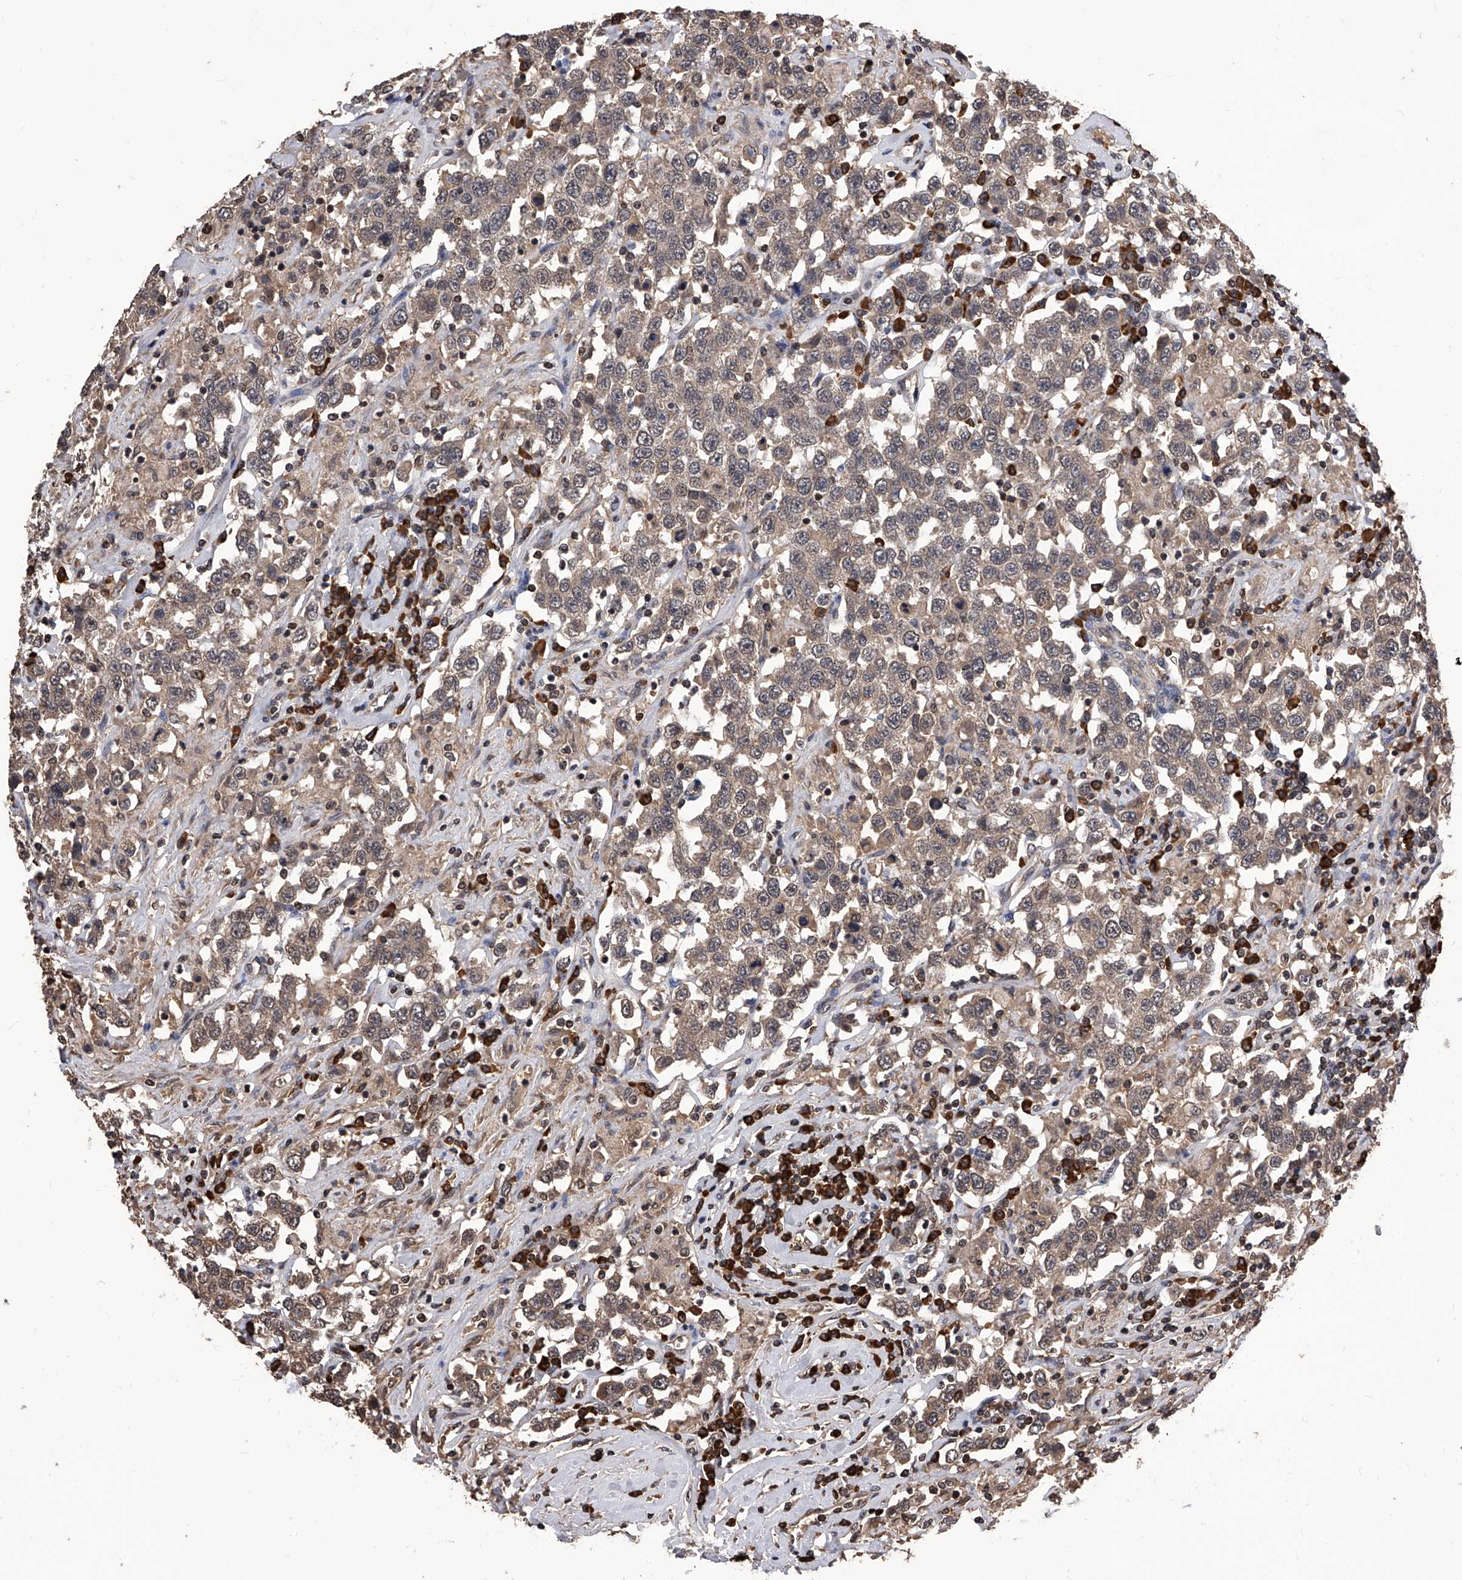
{"staining": {"intensity": "weak", "quantity": ">75%", "location": "cytoplasmic/membranous"}, "tissue": "testis cancer", "cell_type": "Tumor cells", "image_type": "cancer", "snomed": [{"axis": "morphology", "description": "Seminoma, NOS"}, {"axis": "topography", "description": "Testis"}], "caption": "Immunohistochemistry (IHC) staining of testis cancer, which shows low levels of weak cytoplasmic/membranous positivity in approximately >75% of tumor cells indicating weak cytoplasmic/membranous protein positivity. The staining was performed using DAB (brown) for protein detection and nuclei were counterstained in hematoxylin (blue).", "gene": "ID1", "patient": {"sex": "male", "age": 41}}